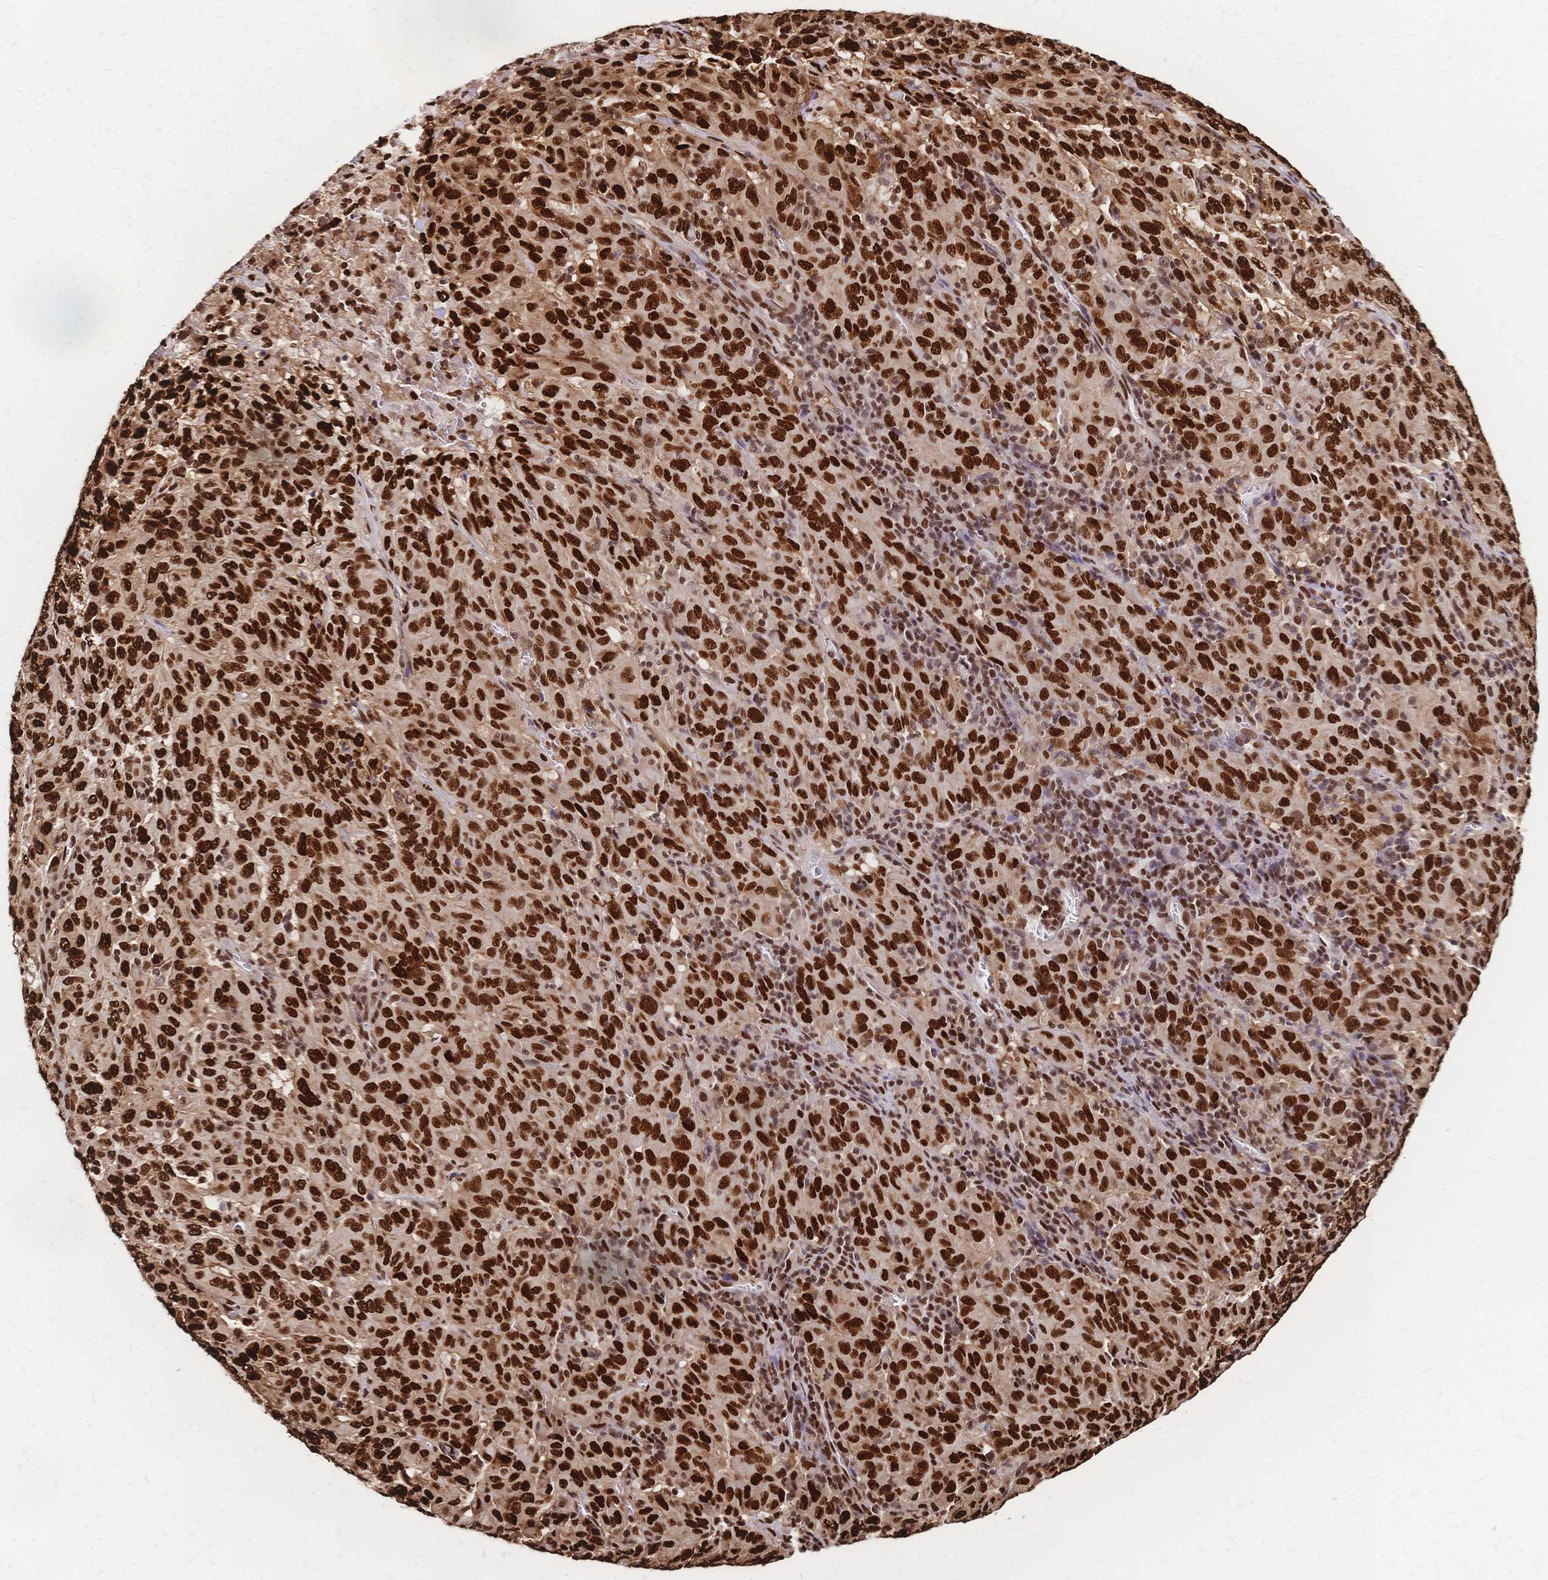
{"staining": {"intensity": "strong", "quantity": ">75%", "location": "nuclear"}, "tissue": "pancreatic cancer", "cell_type": "Tumor cells", "image_type": "cancer", "snomed": [{"axis": "morphology", "description": "Adenocarcinoma, NOS"}, {"axis": "topography", "description": "Pancreas"}], "caption": "Adenocarcinoma (pancreatic) stained with IHC displays strong nuclear positivity in about >75% of tumor cells.", "gene": "HDGF", "patient": {"sex": "male", "age": 63}}